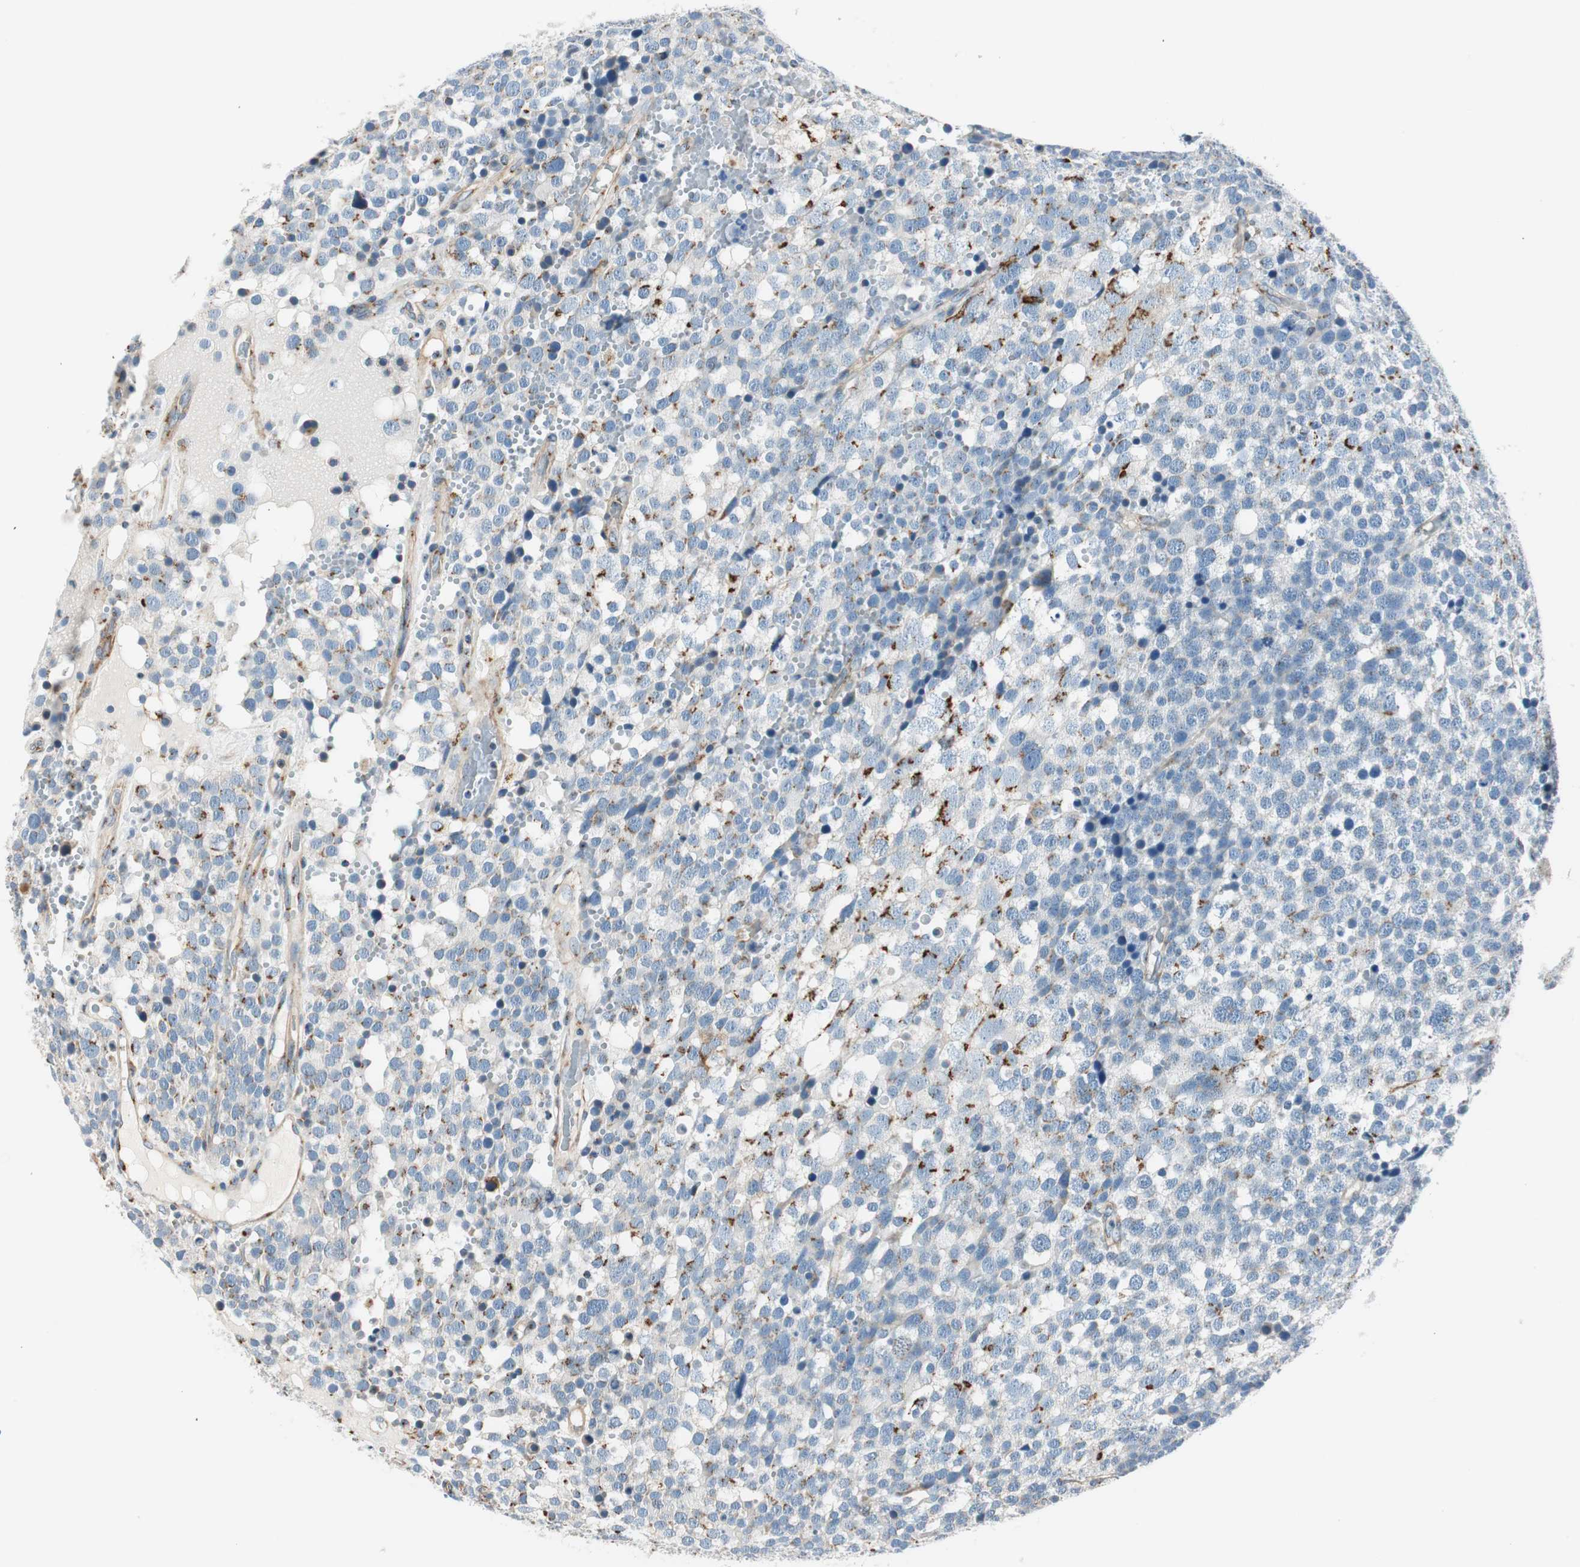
{"staining": {"intensity": "moderate", "quantity": "<25%", "location": "cytoplasmic/membranous"}, "tissue": "testis cancer", "cell_type": "Tumor cells", "image_type": "cancer", "snomed": [{"axis": "morphology", "description": "Seminoma, NOS"}, {"axis": "topography", "description": "Testis"}], "caption": "Approximately <25% of tumor cells in human seminoma (testis) reveal moderate cytoplasmic/membranous protein positivity as visualized by brown immunohistochemical staining.", "gene": "TMF1", "patient": {"sex": "male", "age": 71}}